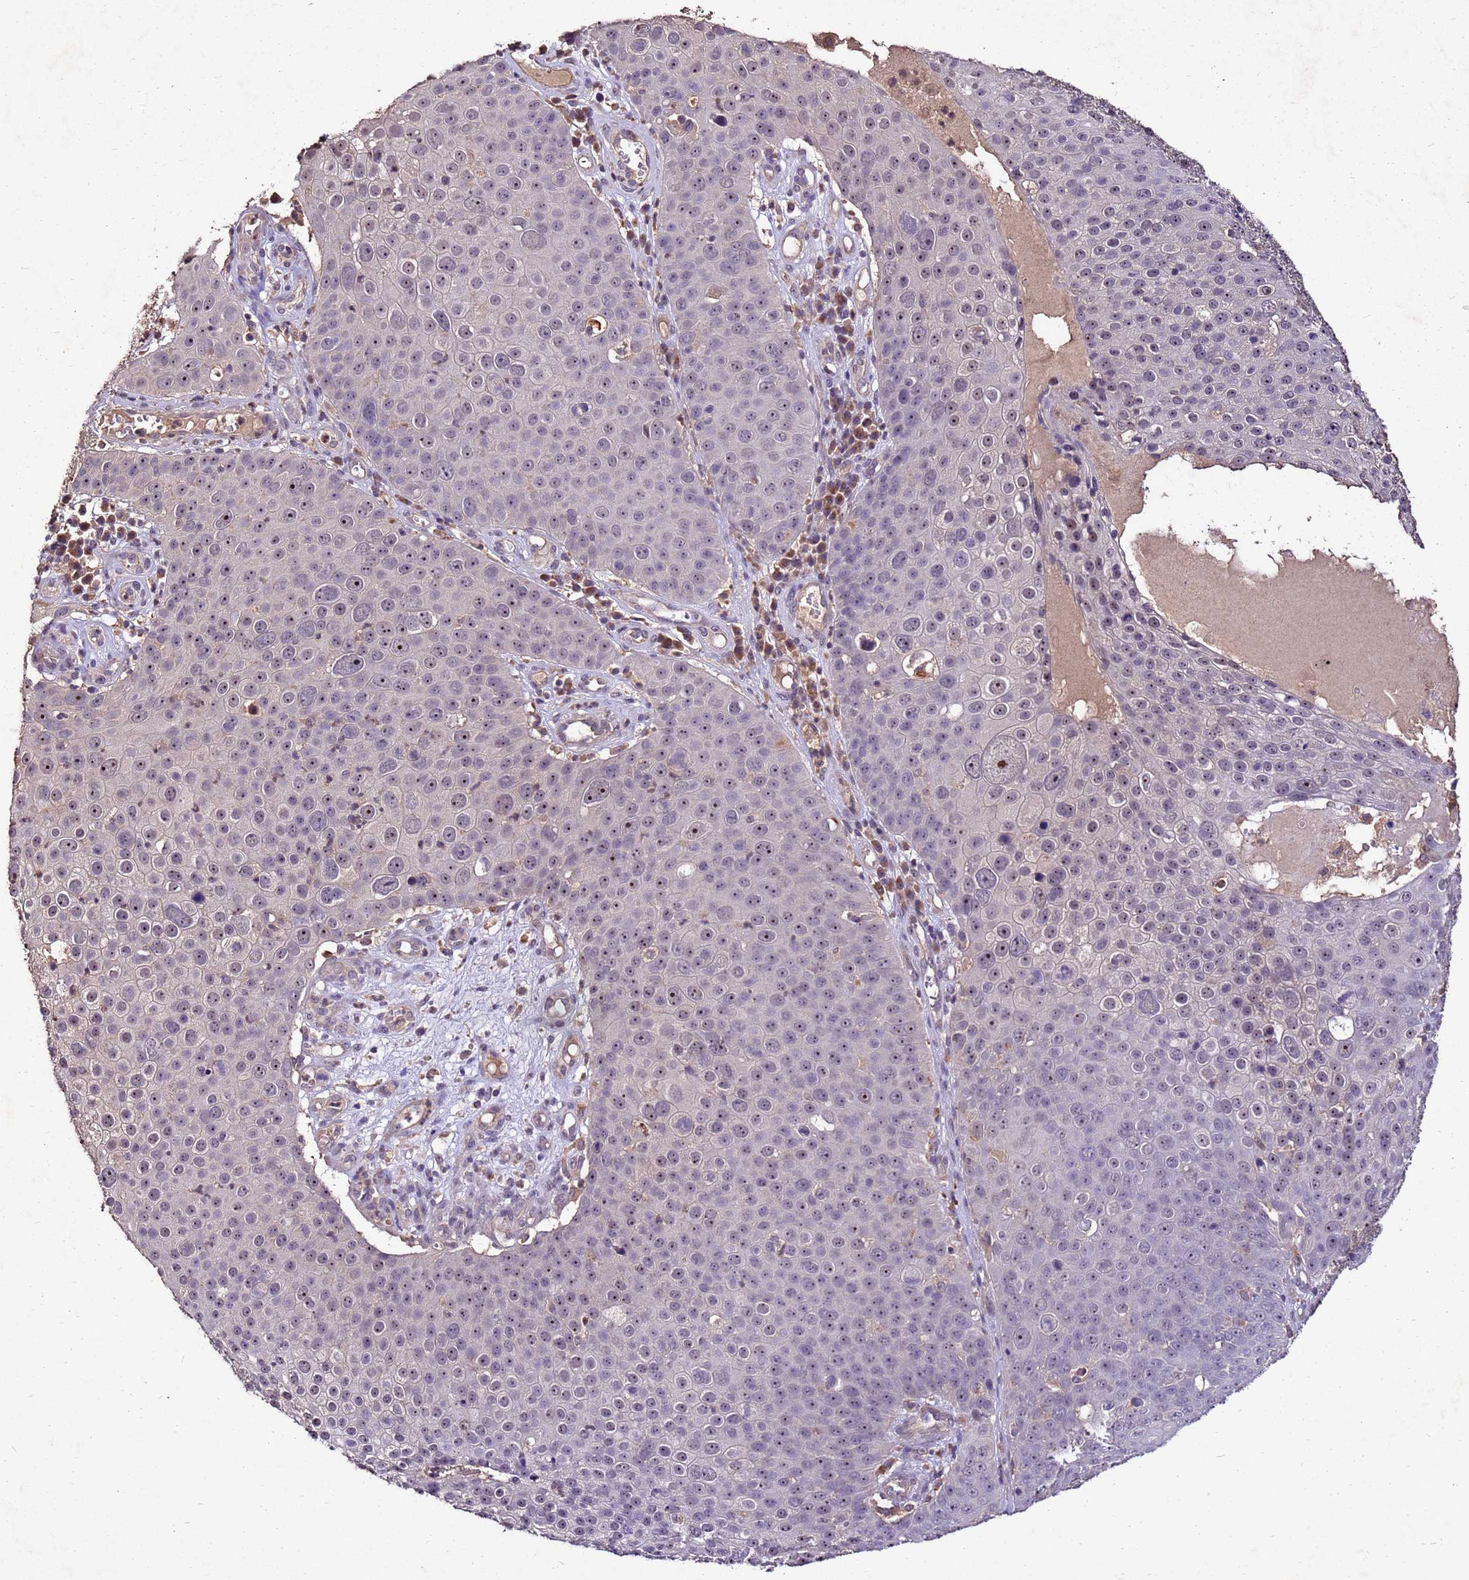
{"staining": {"intensity": "weak", "quantity": "<25%", "location": "nuclear"}, "tissue": "skin cancer", "cell_type": "Tumor cells", "image_type": "cancer", "snomed": [{"axis": "morphology", "description": "Squamous cell carcinoma, NOS"}, {"axis": "topography", "description": "Skin"}], "caption": "IHC histopathology image of skin cancer (squamous cell carcinoma) stained for a protein (brown), which reveals no positivity in tumor cells. (DAB (3,3'-diaminobenzidine) immunohistochemistry visualized using brightfield microscopy, high magnification).", "gene": "TOR4A", "patient": {"sex": "male", "age": 71}}